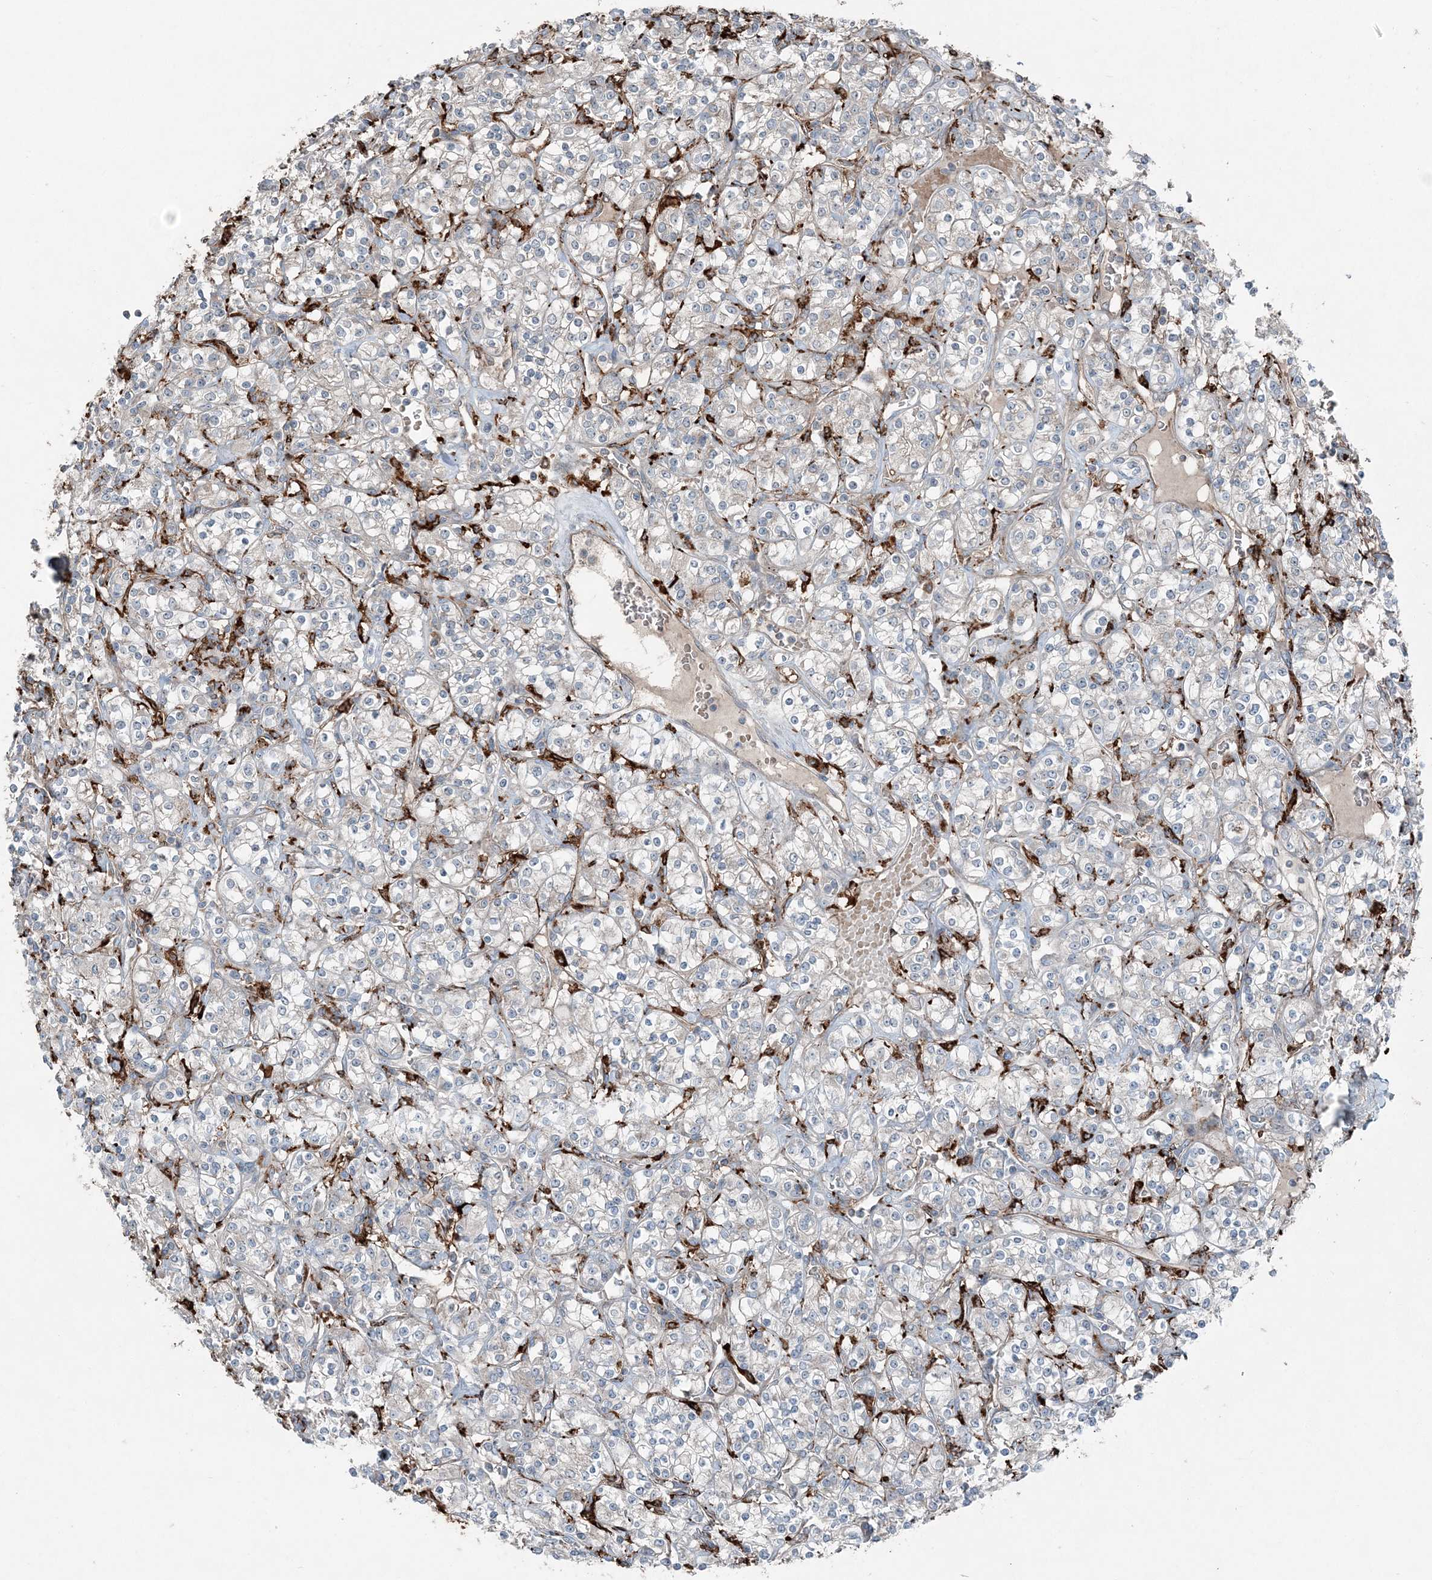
{"staining": {"intensity": "weak", "quantity": "<25%", "location": "cytoplasmic/membranous"}, "tissue": "renal cancer", "cell_type": "Tumor cells", "image_type": "cancer", "snomed": [{"axis": "morphology", "description": "Adenocarcinoma, NOS"}, {"axis": "topography", "description": "Kidney"}], "caption": "High power microscopy photomicrograph of an immunohistochemistry (IHC) micrograph of renal cancer, revealing no significant positivity in tumor cells.", "gene": "KY", "patient": {"sex": "male", "age": 77}}